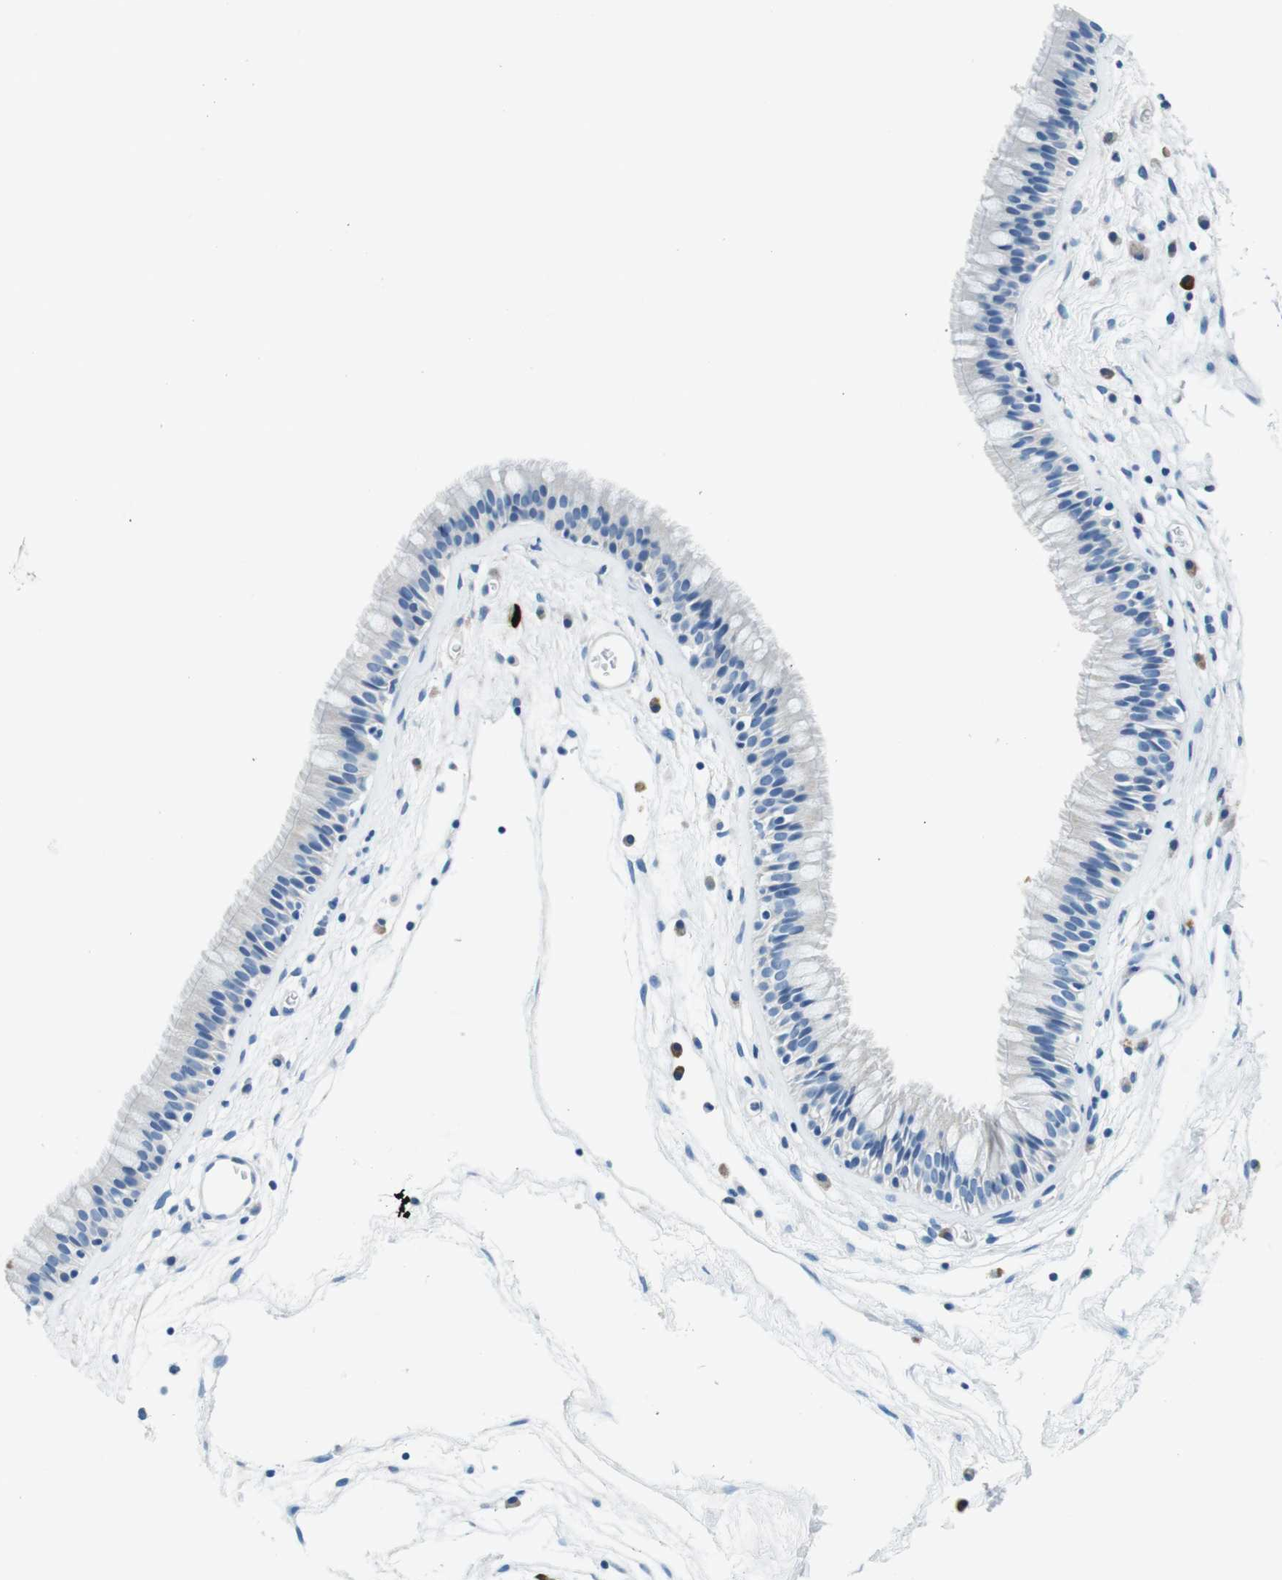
{"staining": {"intensity": "negative", "quantity": "none", "location": "none"}, "tissue": "nasopharynx", "cell_type": "Respiratory epithelial cells", "image_type": "normal", "snomed": [{"axis": "morphology", "description": "Normal tissue, NOS"}, {"axis": "morphology", "description": "Inflammation, NOS"}, {"axis": "topography", "description": "Nasopharynx"}], "caption": "Respiratory epithelial cells show no significant protein positivity in unremarkable nasopharynx. Brightfield microscopy of IHC stained with DAB (3,3'-diaminobenzidine) (brown) and hematoxylin (blue), captured at high magnification.", "gene": "IGHD", "patient": {"sex": "male", "age": 48}}